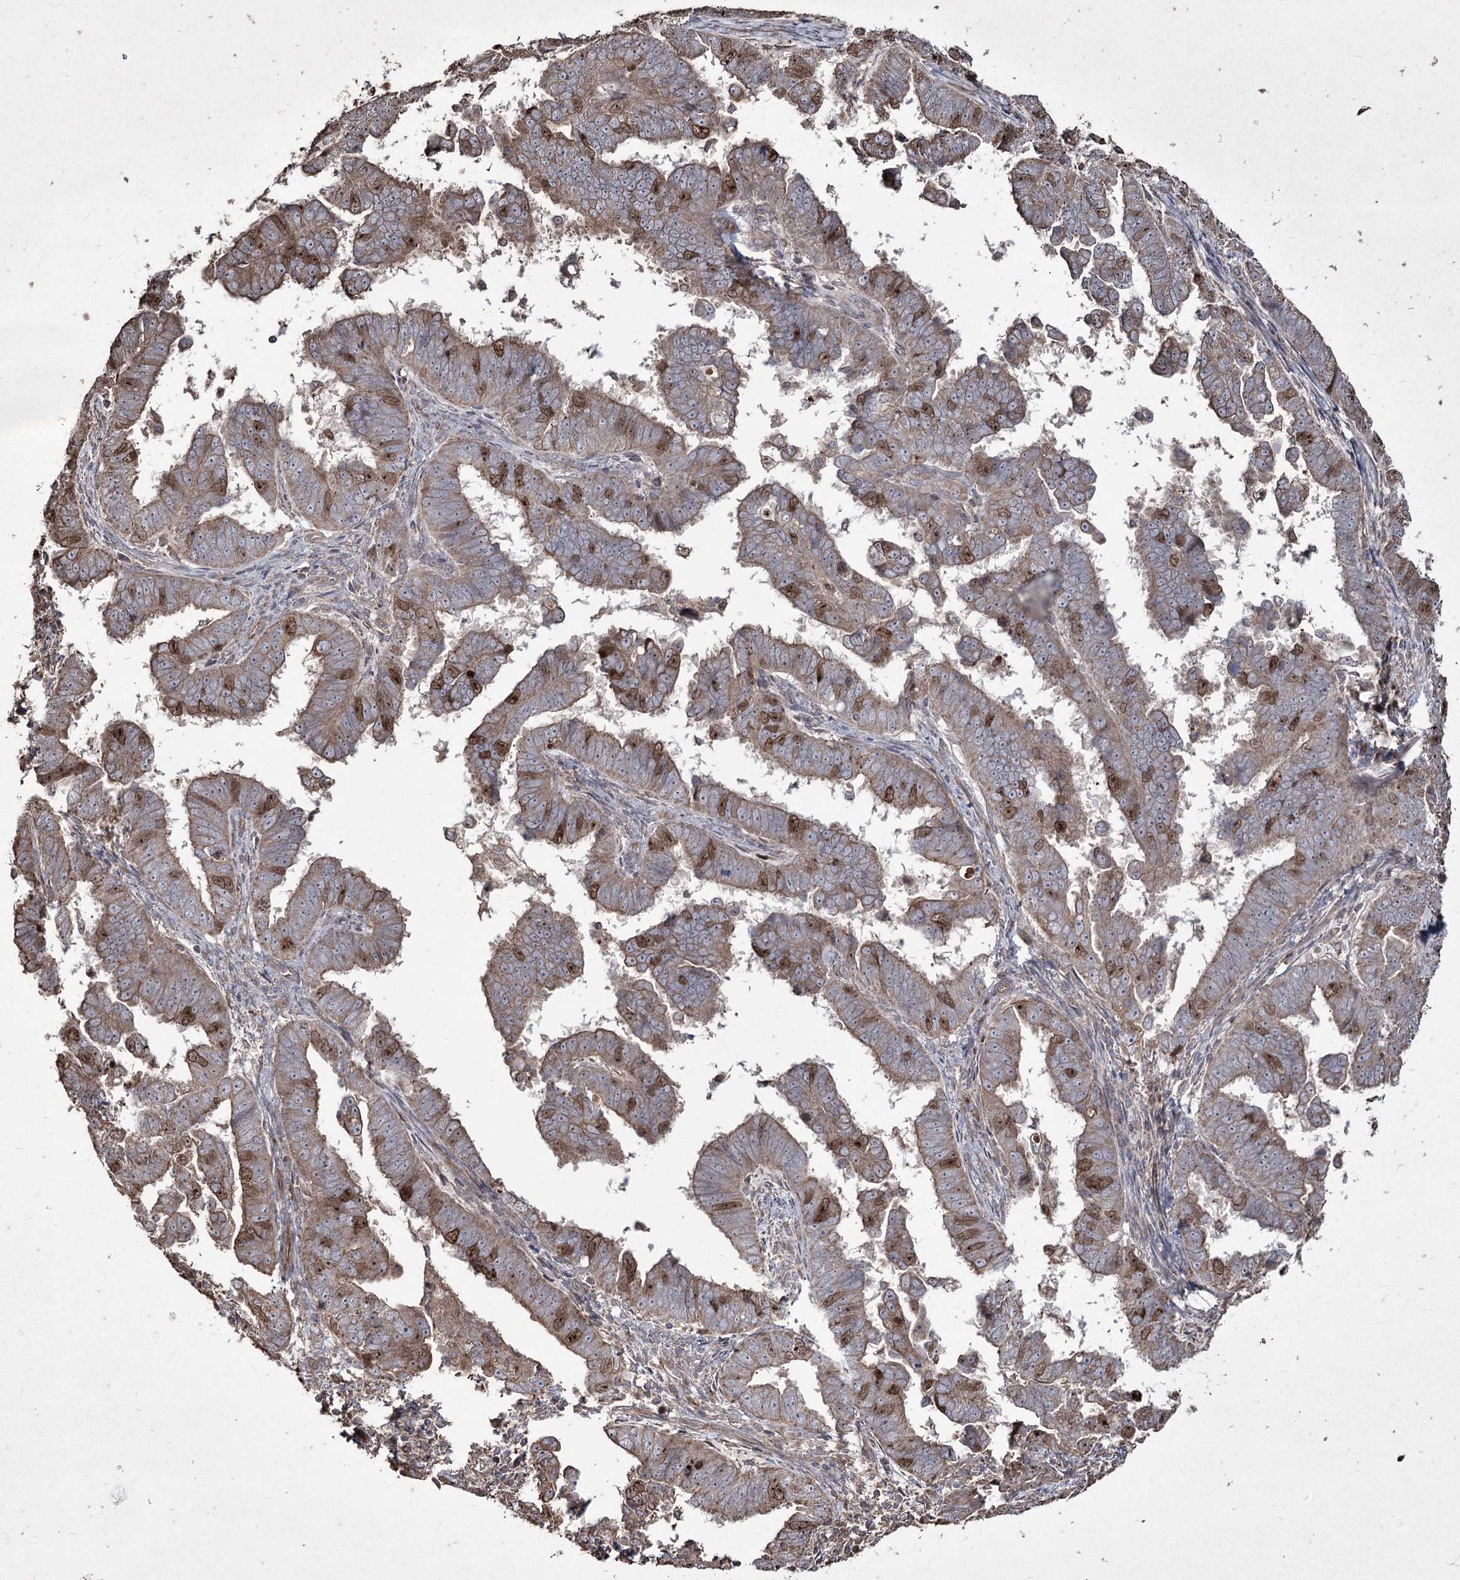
{"staining": {"intensity": "strong", "quantity": "<25%", "location": "nuclear"}, "tissue": "endometrial cancer", "cell_type": "Tumor cells", "image_type": "cancer", "snomed": [{"axis": "morphology", "description": "Adenocarcinoma, NOS"}, {"axis": "topography", "description": "Endometrium"}], "caption": "Tumor cells demonstrate medium levels of strong nuclear staining in about <25% of cells in endometrial cancer.", "gene": "PRC1", "patient": {"sex": "female", "age": 75}}